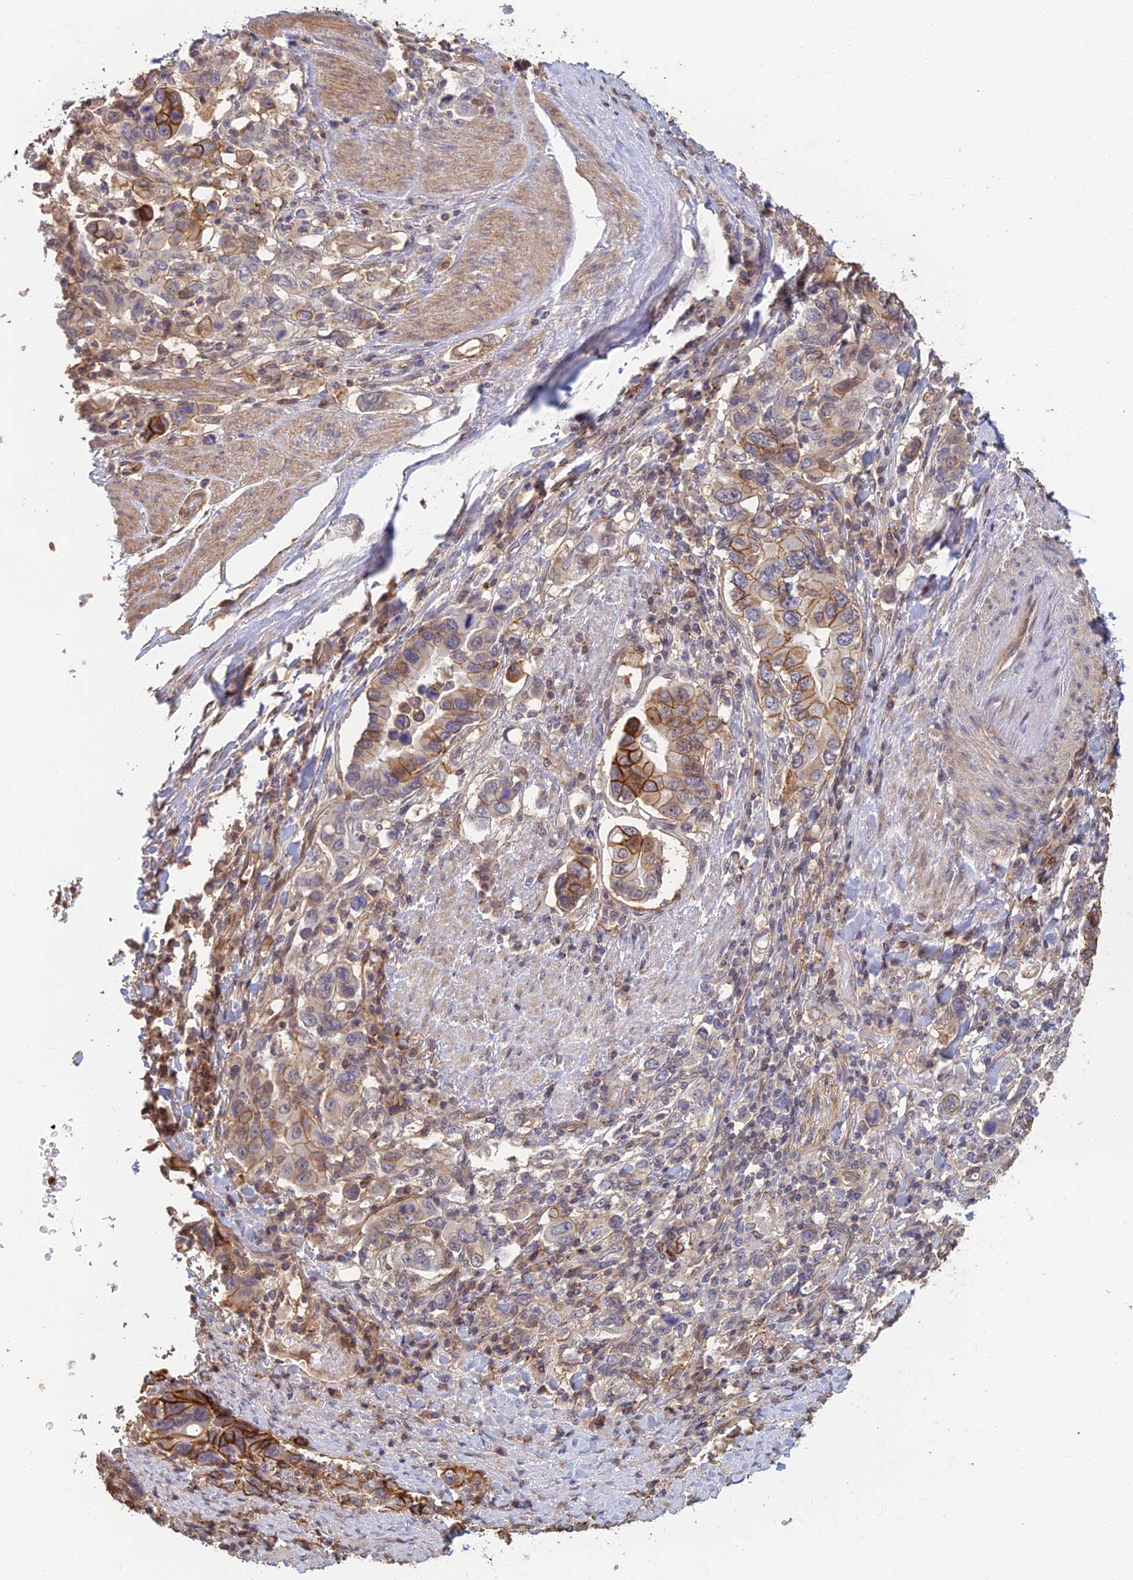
{"staining": {"intensity": "strong", "quantity": "25%-75%", "location": "cytoplasmic/membranous"}, "tissue": "stomach cancer", "cell_type": "Tumor cells", "image_type": "cancer", "snomed": [{"axis": "morphology", "description": "Adenocarcinoma, NOS"}, {"axis": "topography", "description": "Stomach, upper"}, {"axis": "topography", "description": "Stomach"}], "caption": "Stomach cancer stained for a protein (brown) demonstrates strong cytoplasmic/membranous positive staining in about 25%-75% of tumor cells.", "gene": "LRRN3", "patient": {"sex": "male", "age": 62}}